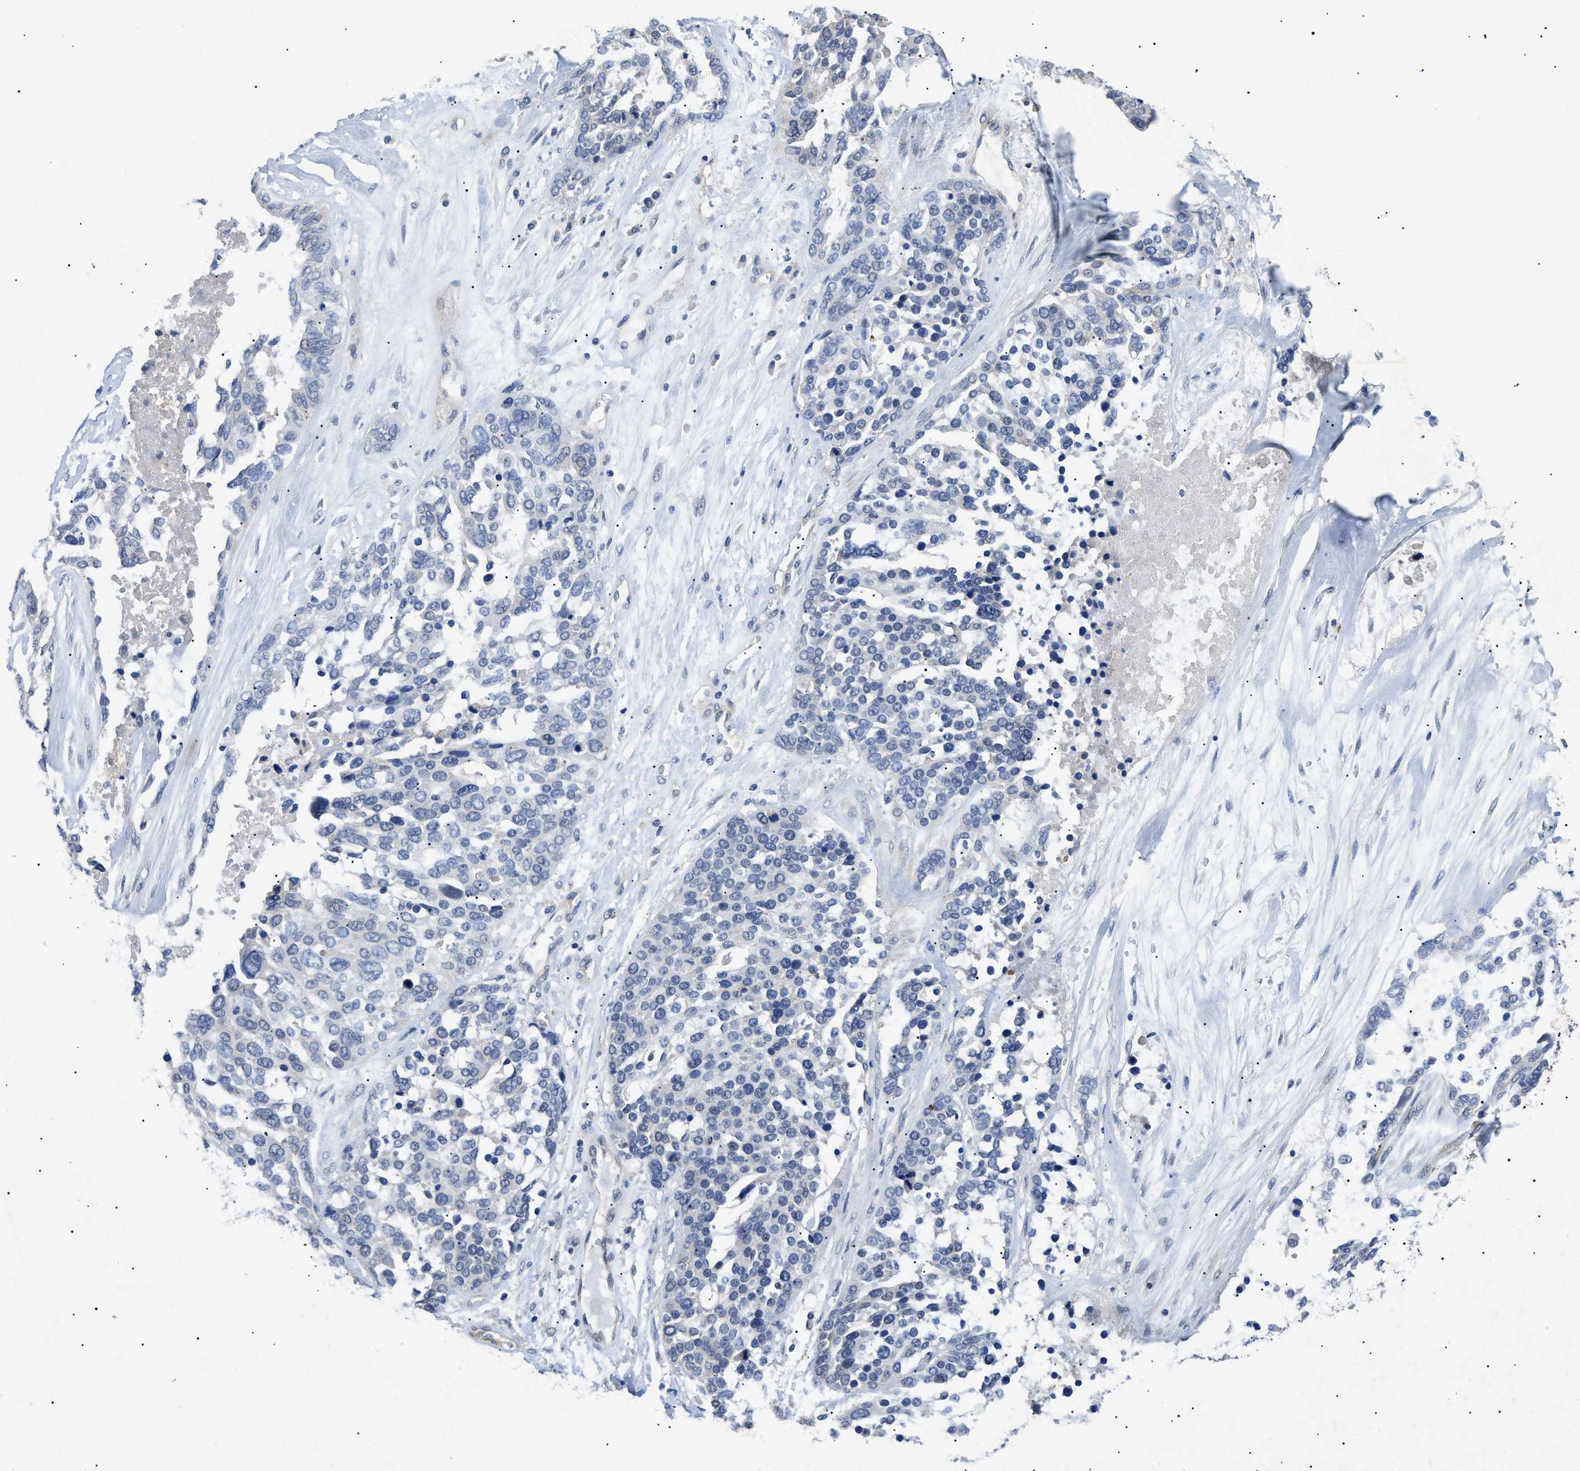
{"staining": {"intensity": "negative", "quantity": "none", "location": "none"}, "tissue": "ovarian cancer", "cell_type": "Tumor cells", "image_type": "cancer", "snomed": [{"axis": "morphology", "description": "Cystadenocarcinoma, serous, NOS"}, {"axis": "topography", "description": "Ovary"}], "caption": "Tumor cells are negative for protein expression in human ovarian cancer.", "gene": "CRCP", "patient": {"sex": "female", "age": 44}}